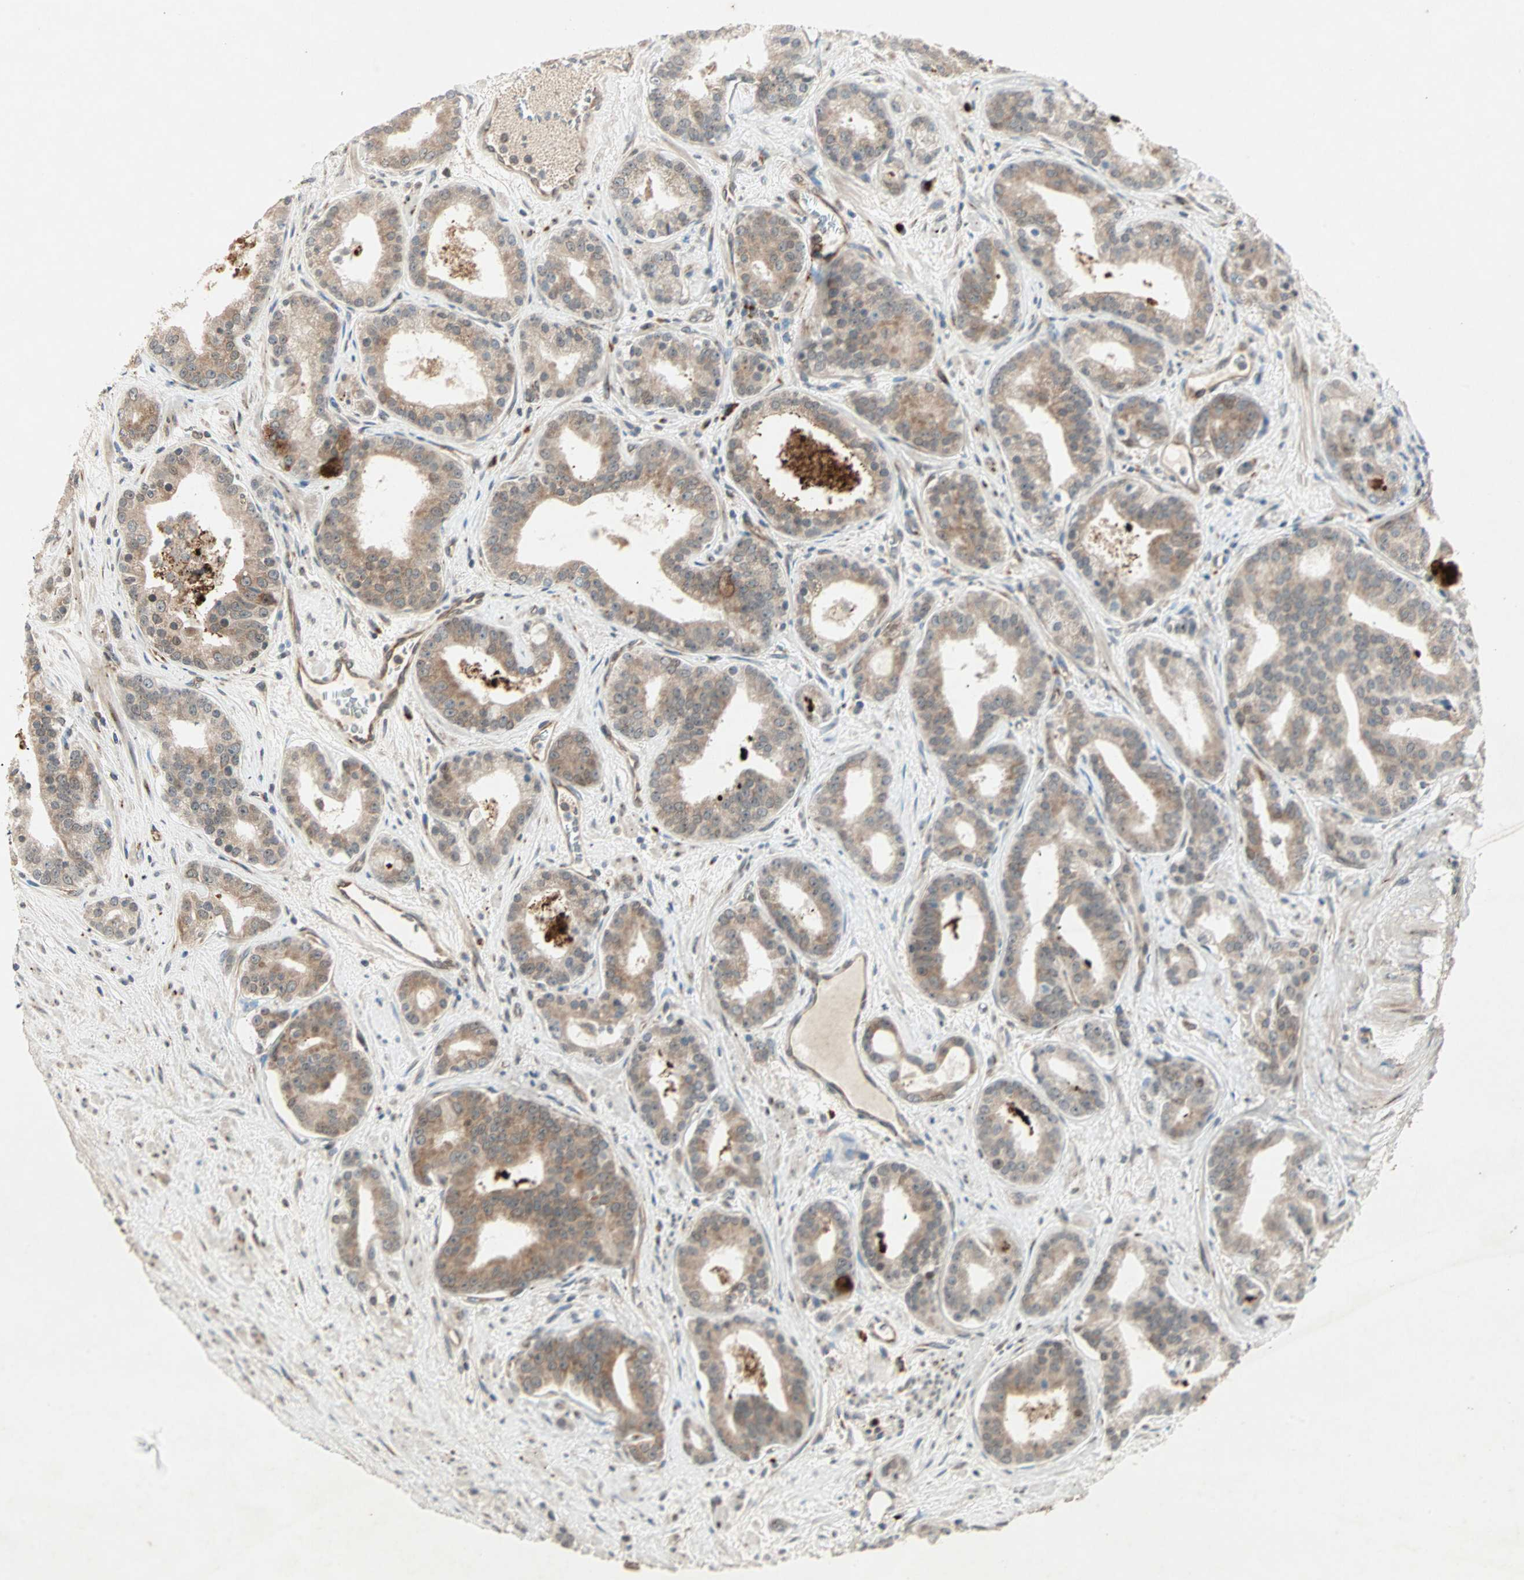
{"staining": {"intensity": "weak", "quantity": ">75%", "location": "cytoplasmic/membranous"}, "tissue": "prostate cancer", "cell_type": "Tumor cells", "image_type": "cancer", "snomed": [{"axis": "morphology", "description": "Adenocarcinoma, Low grade"}, {"axis": "topography", "description": "Prostate"}], "caption": "The immunohistochemical stain highlights weak cytoplasmic/membranous positivity in tumor cells of prostate adenocarcinoma (low-grade) tissue.", "gene": "ZNF37A", "patient": {"sex": "male", "age": 63}}